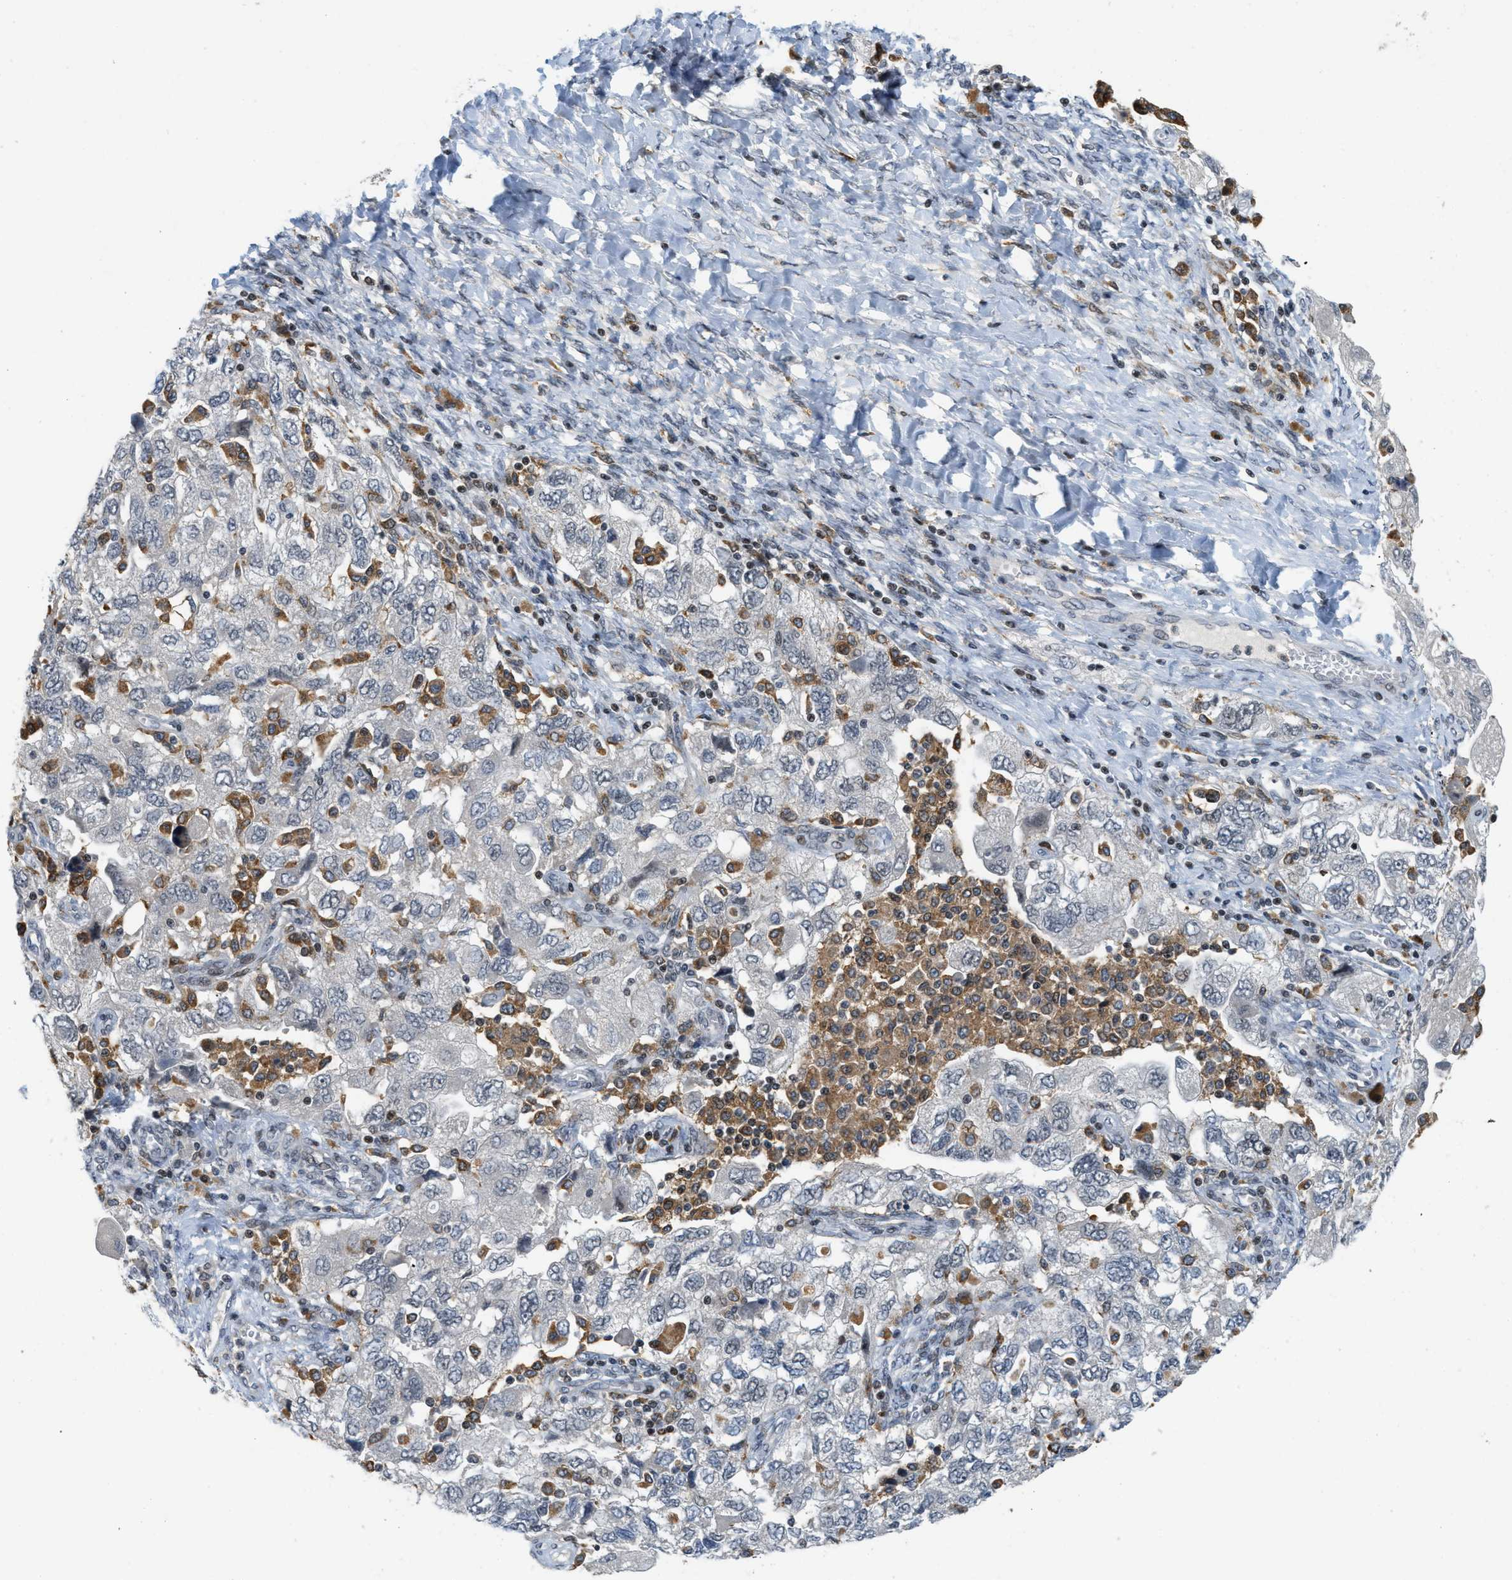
{"staining": {"intensity": "negative", "quantity": "none", "location": "none"}, "tissue": "ovarian cancer", "cell_type": "Tumor cells", "image_type": "cancer", "snomed": [{"axis": "morphology", "description": "Carcinoma, NOS"}, {"axis": "morphology", "description": "Cystadenocarcinoma, serous, NOS"}, {"axis": "topography", "description": "Ovary"}], "caption": "A high-resolution photomicrograph shows immunohistochemistry staining of ovarian cancer (serous cystadenocarcinoma), which exhibits no significant positivity in tumor cells.", "gene": "ING1", "patient": {"sex": "female", "age": 69}}